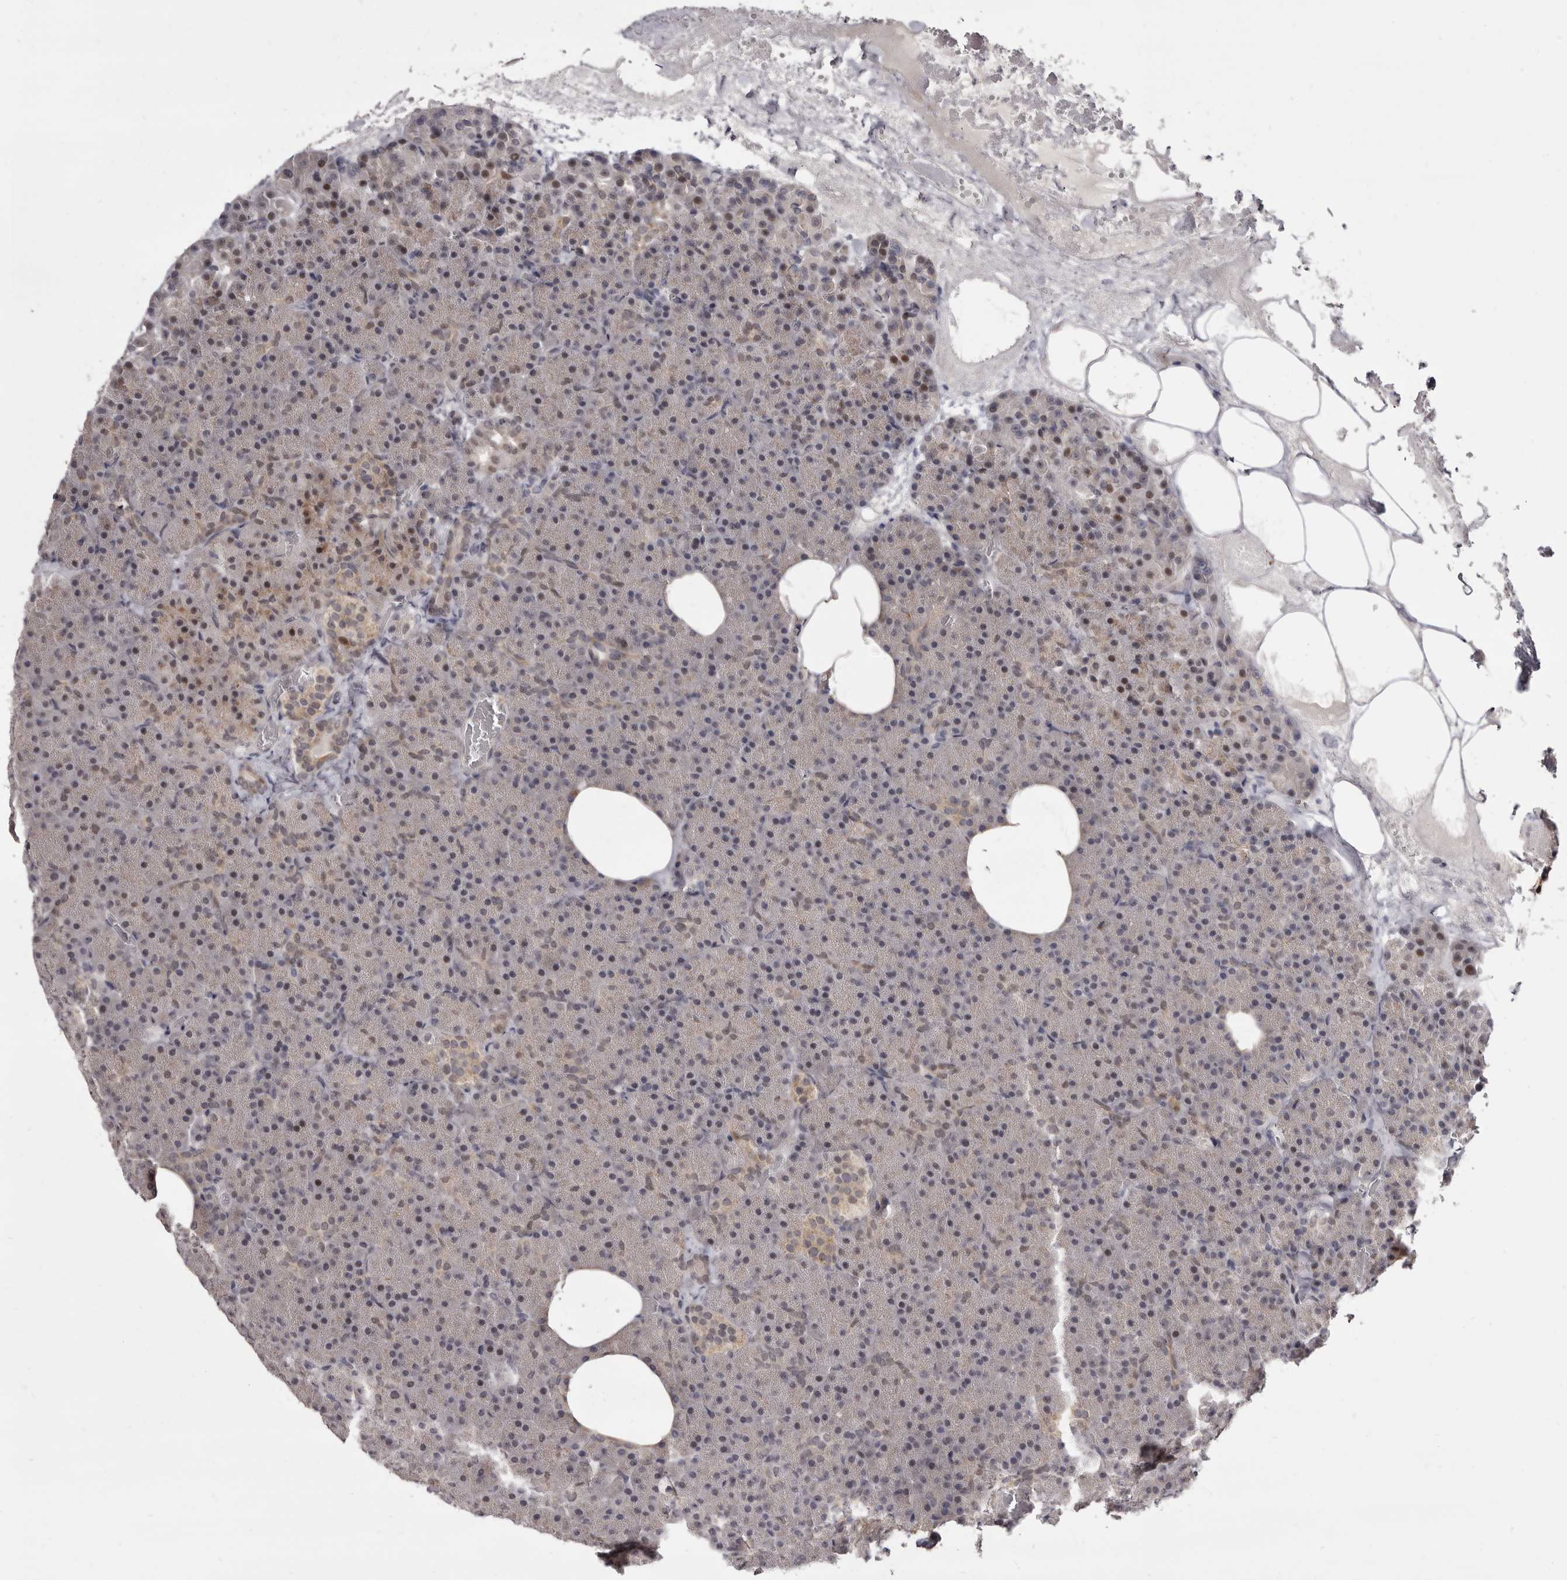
{"staining": {"intensity": "weak", "quantity": "<25%", "location": "cytoplasmic/membranous"}, "tissue": "pancreas", "cell_type": "Exocrine glandular cells", "image_type": "normal", "snomed": [{"axis": "morphology", "description": "Normal tissue, NOS"}, {"axis": "morphology", "description": "Carcinoid, malignant, NOS"}, {"axis": "topography", "description": "Pancreas"}], "caption": "Image shows no protein expression in exocrine glandular cells of normal pancreas.", "gene": "ZNF326", "patient": {"sex": "female", "age": 35}}